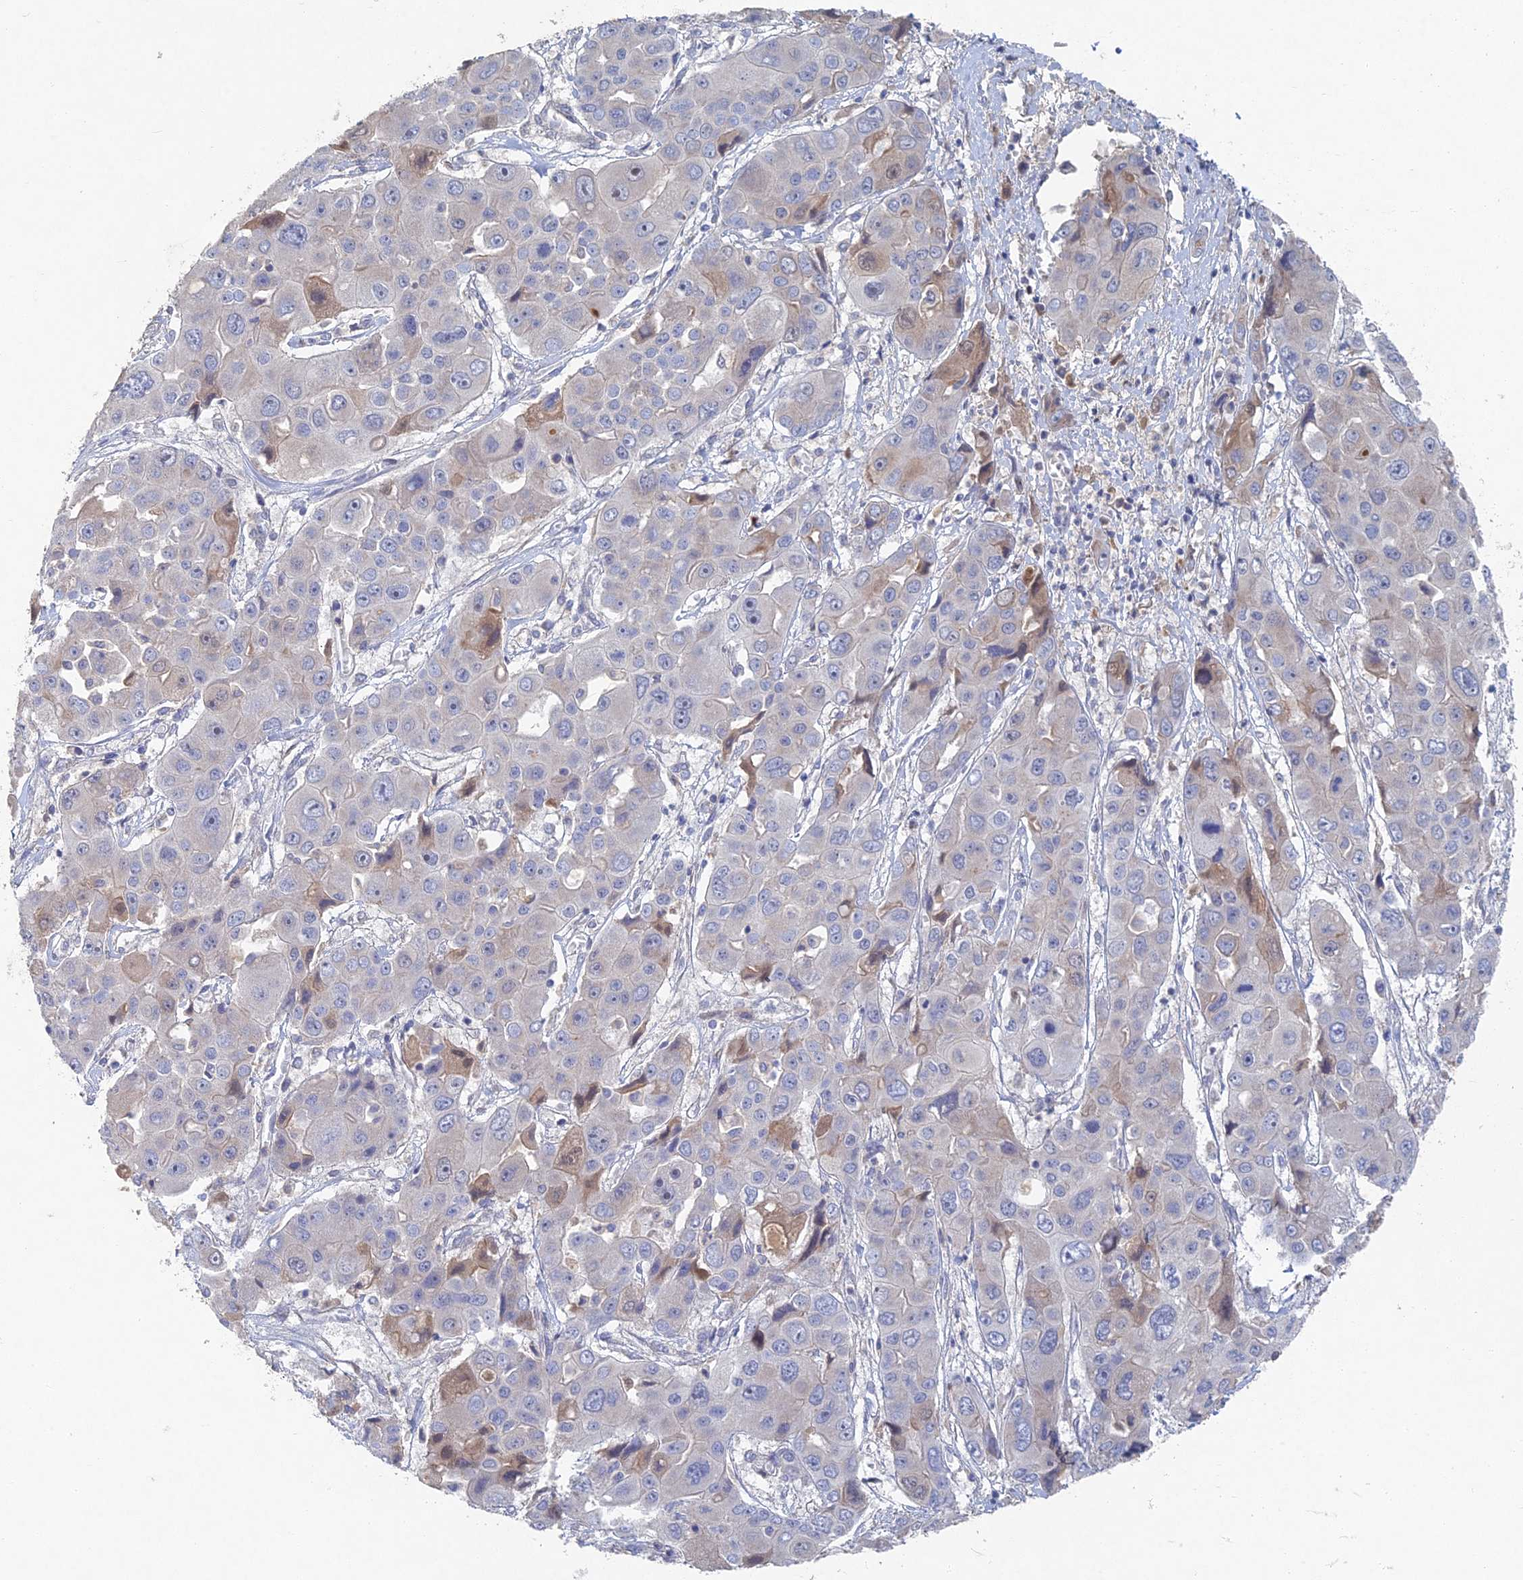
{"staining": {"intensity": "moderate", "quantity": "<25%", "location": "cytoplasmic/membranous"}, "tissue": "liver cancer", "cell_type": "Tumor cells", "image_type": "cancer", "snomed": [{"axis": "morphology", "description": "Cholangiocarcinoma"}, {"axis": "topography", "description": "Liver"}], "caption": "Tumor cells exhibit low levels of moderate cytoplasmic/membranous expression in approximately <25% of cells in liver cancer (cholangiocarcinoma).", "gene": "GNA15", "patient": {"sex": "male", "age": 67}}